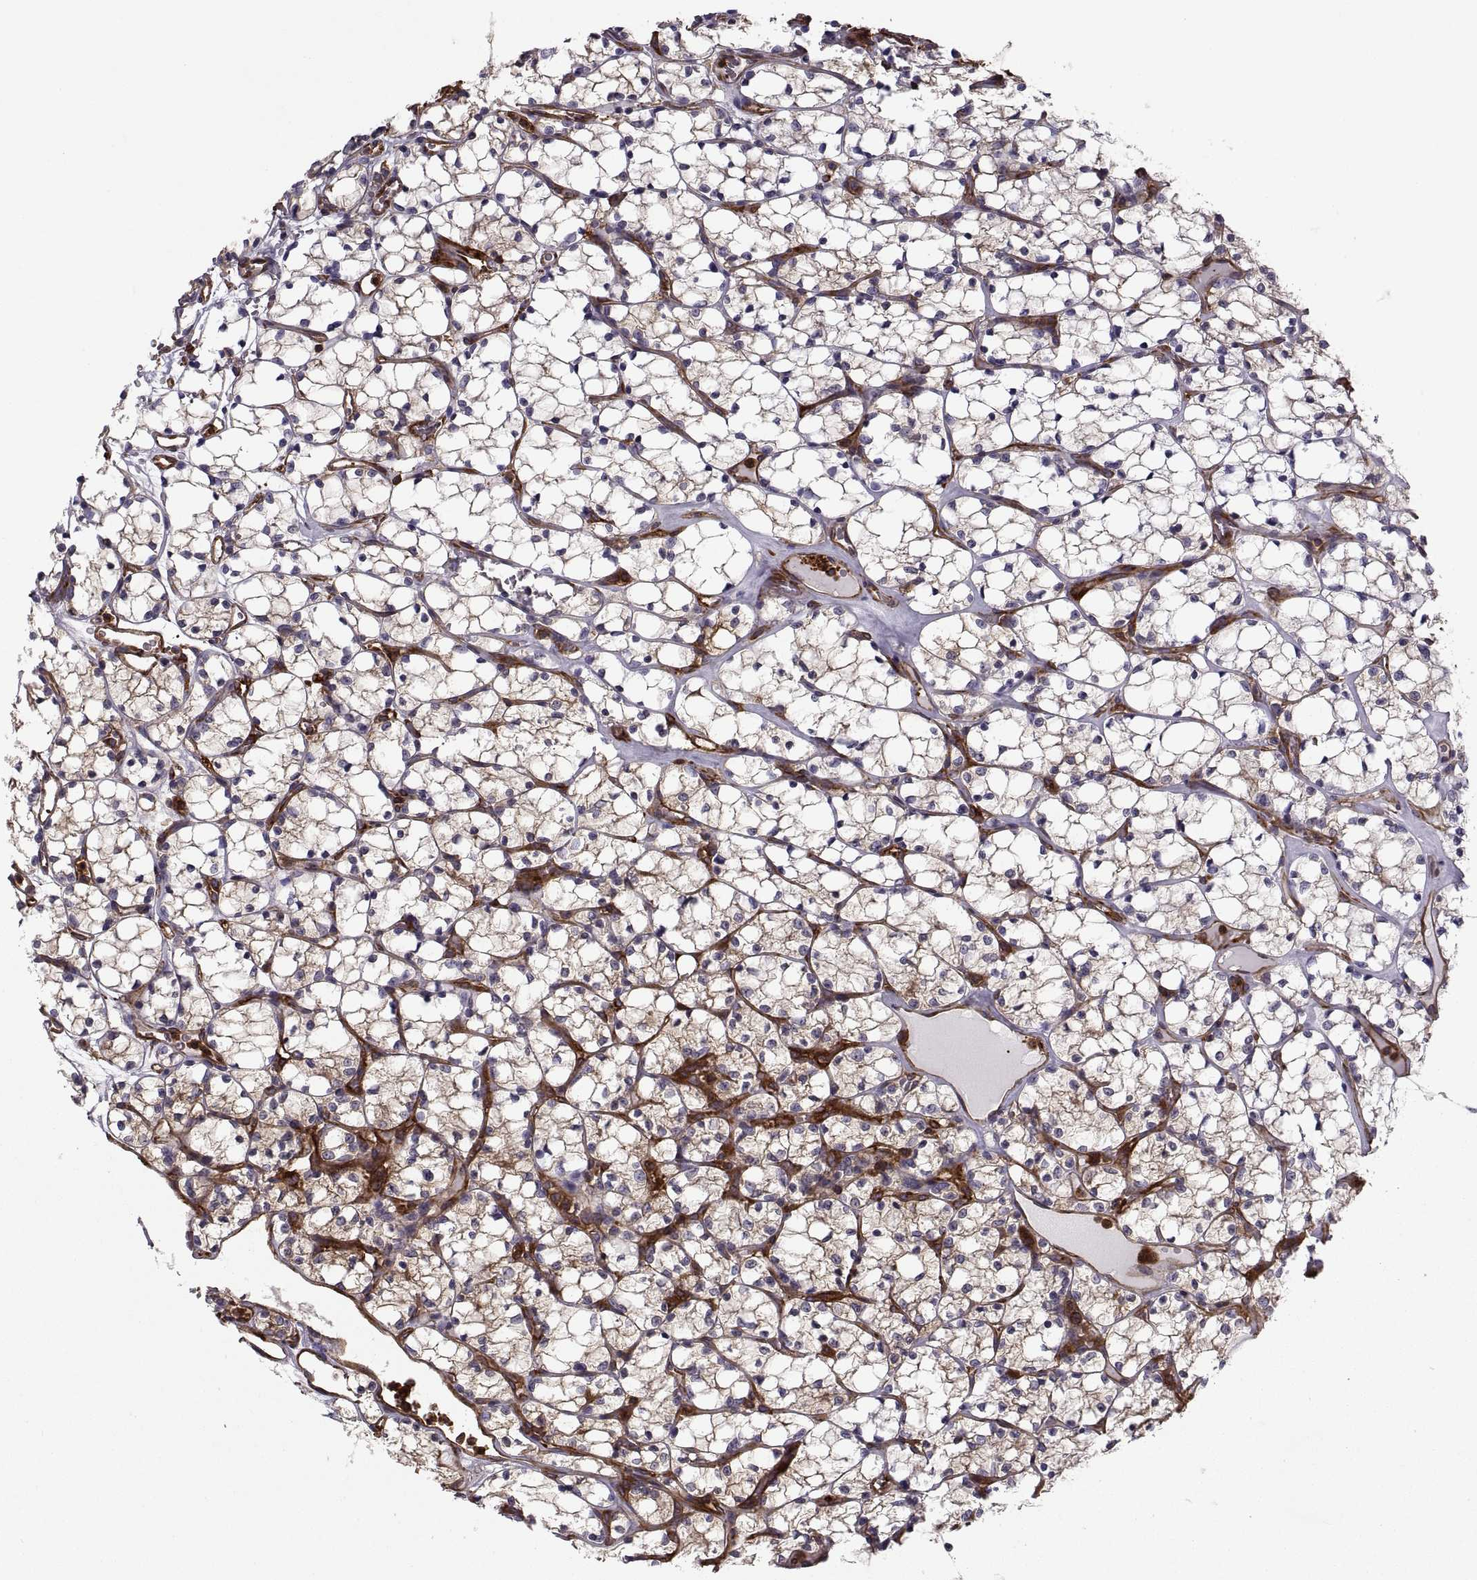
{"staining": {"intensity": "moderate", "quantity": "25%-75%", "location": "cytoplasmic/membranous"}, "tissue": "renal cancer", "cell_type": "Tumor cells", "image_type": "cancer", "snomed": [{"axis": "morphology", "description": "Adenocarcinoma, NOS"}, {"axis": "topography", "description": "Kidney"}], "caption": "DAB immunohistochemical staining of human adenocarcinoma (renal) reveals moderate cytoplasmic/membranous protein expression in approximately 25%-75% of tumor cells. (DAB (3,3'-diaminobenzidine) = brown stain, brightfield microscopy at high magnification).", "gene": "MYH9", "patient": {"sex": "female", "age": 69}}